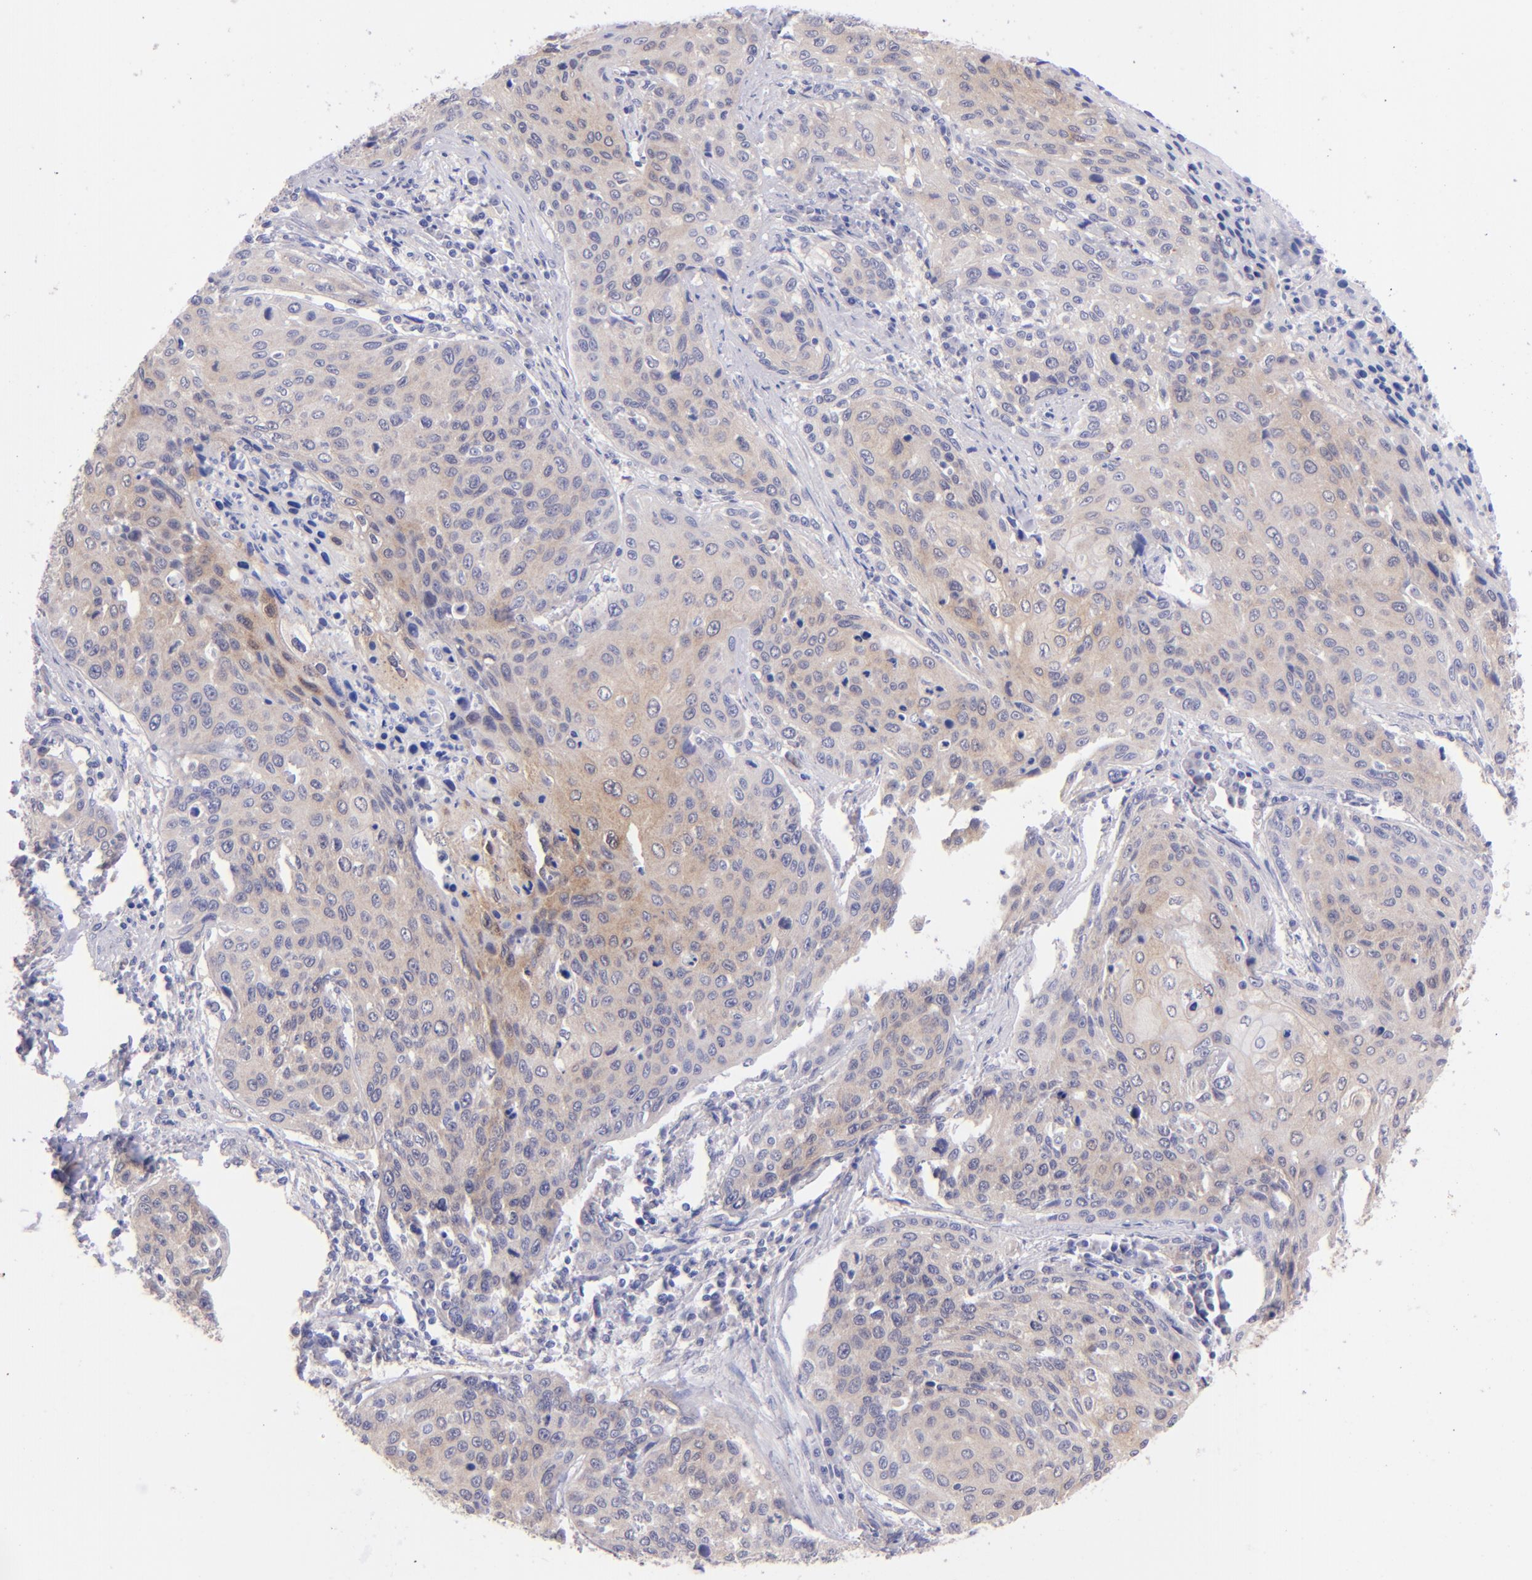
{"staining": {"intensity": "weak", "quantity": ">75%", "location": "cytoplasmic/membranous"}, "tissue": "cervical cancer", "cell_type": "Tumor cells", "image_type": "cancer", "snomed": [{"axis": "morphology", "description": "Squamous cell carcinoma, NOS"}, {"axis": "topography", "description": "Cervix"}], "caption": "Immunohistochemical staining of cervical squamous cell carcinoma demonstrates low levels of weak cytoplasmic/membranous protein expression in about >75% of tumor cells. Using DAB (brown) and hematoxylin (blue) stains, captured at high magnification using brightfield microscopy.", "gene": "SH2D4A", "patient": {"sex": "female", "age": 32}}